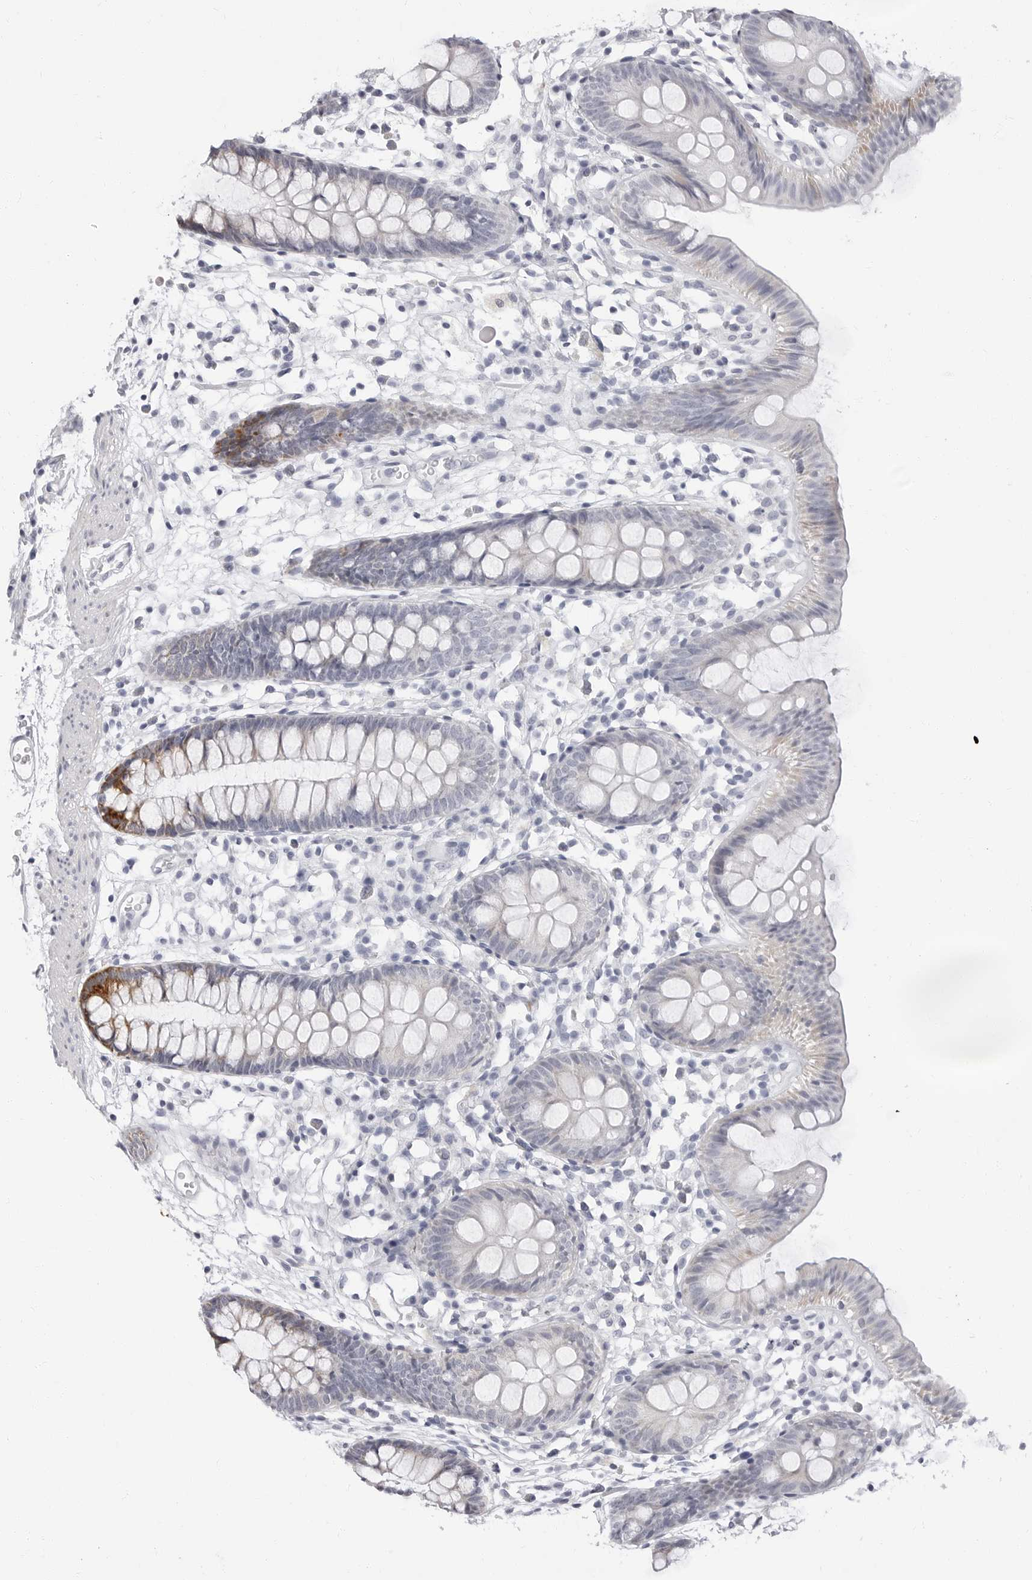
{"staining": {"intensity": "negative", "quantity": "none", "location": "none"}, "tissue": "colon", "cell_type": "Endothelial cells", "image_type": "normal", "snomed": [{"axis": "morphology", "description": "Normal tissue, NOS"}, {"axis": "topography", "description": "Colon"}], "caption": "Endothelial cells show no significant positivity in normal colon.", "gene": "ERICH3", "patient": {"sex": "male", "age": 56}}